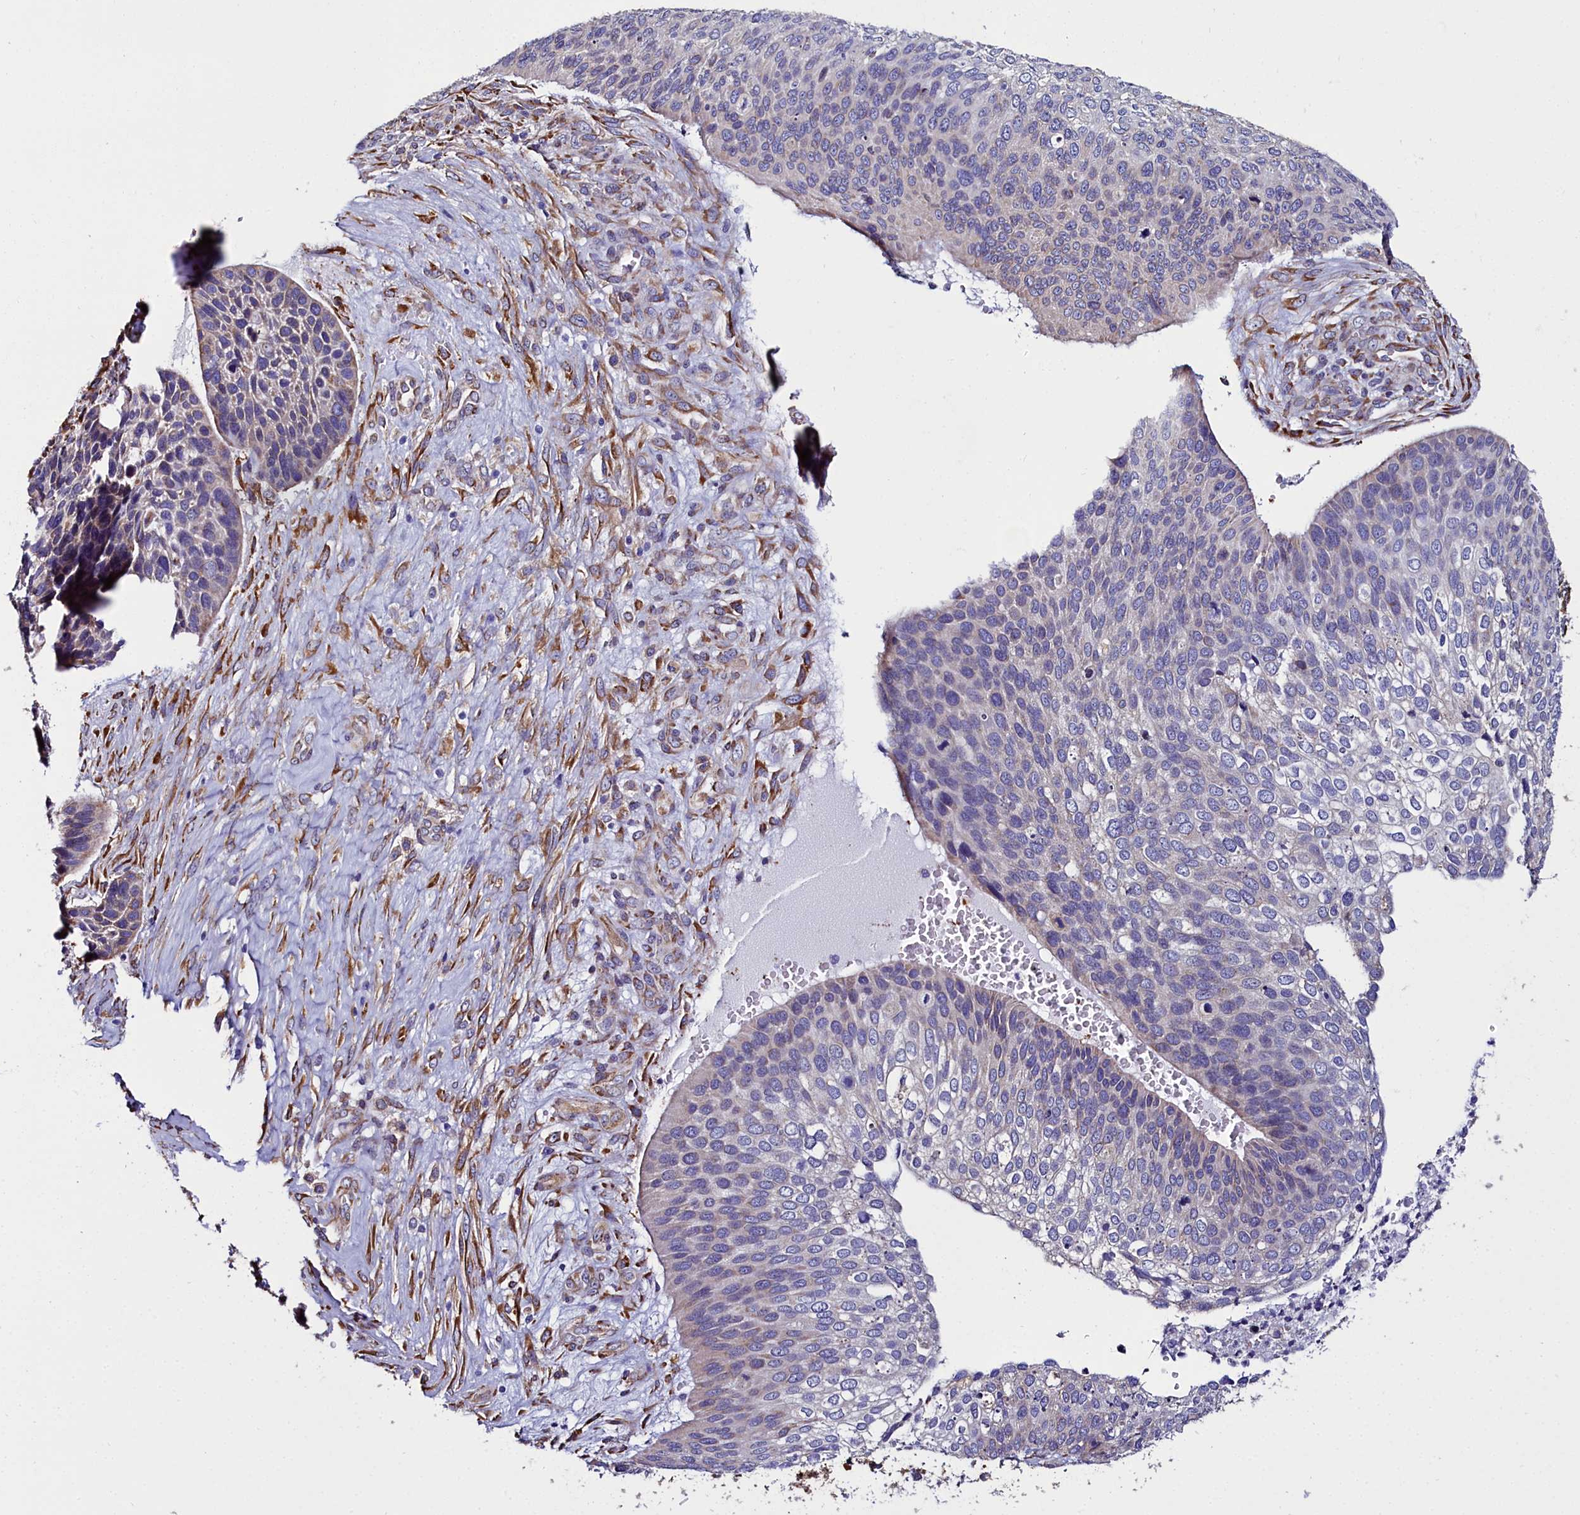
{"staining": {"intensity": "weak", "quantity": "<25%", "location": "cytoplasmic/membranous"}, "tissue": "skin cancer", "cell_type": "Tumor cells", "image_type": "cancer", "snomed": [{"axis": "morphology", "description": "Basal cell carcinoma"}, {"axis": "topography", "description": "Skin"}], "caption": "Immunohistochemical staining of human skin cancer exhibits no significant expression in tumor cells.", "gene": "TXNDC5", "patient": {"sex": "female", "age": 74}}